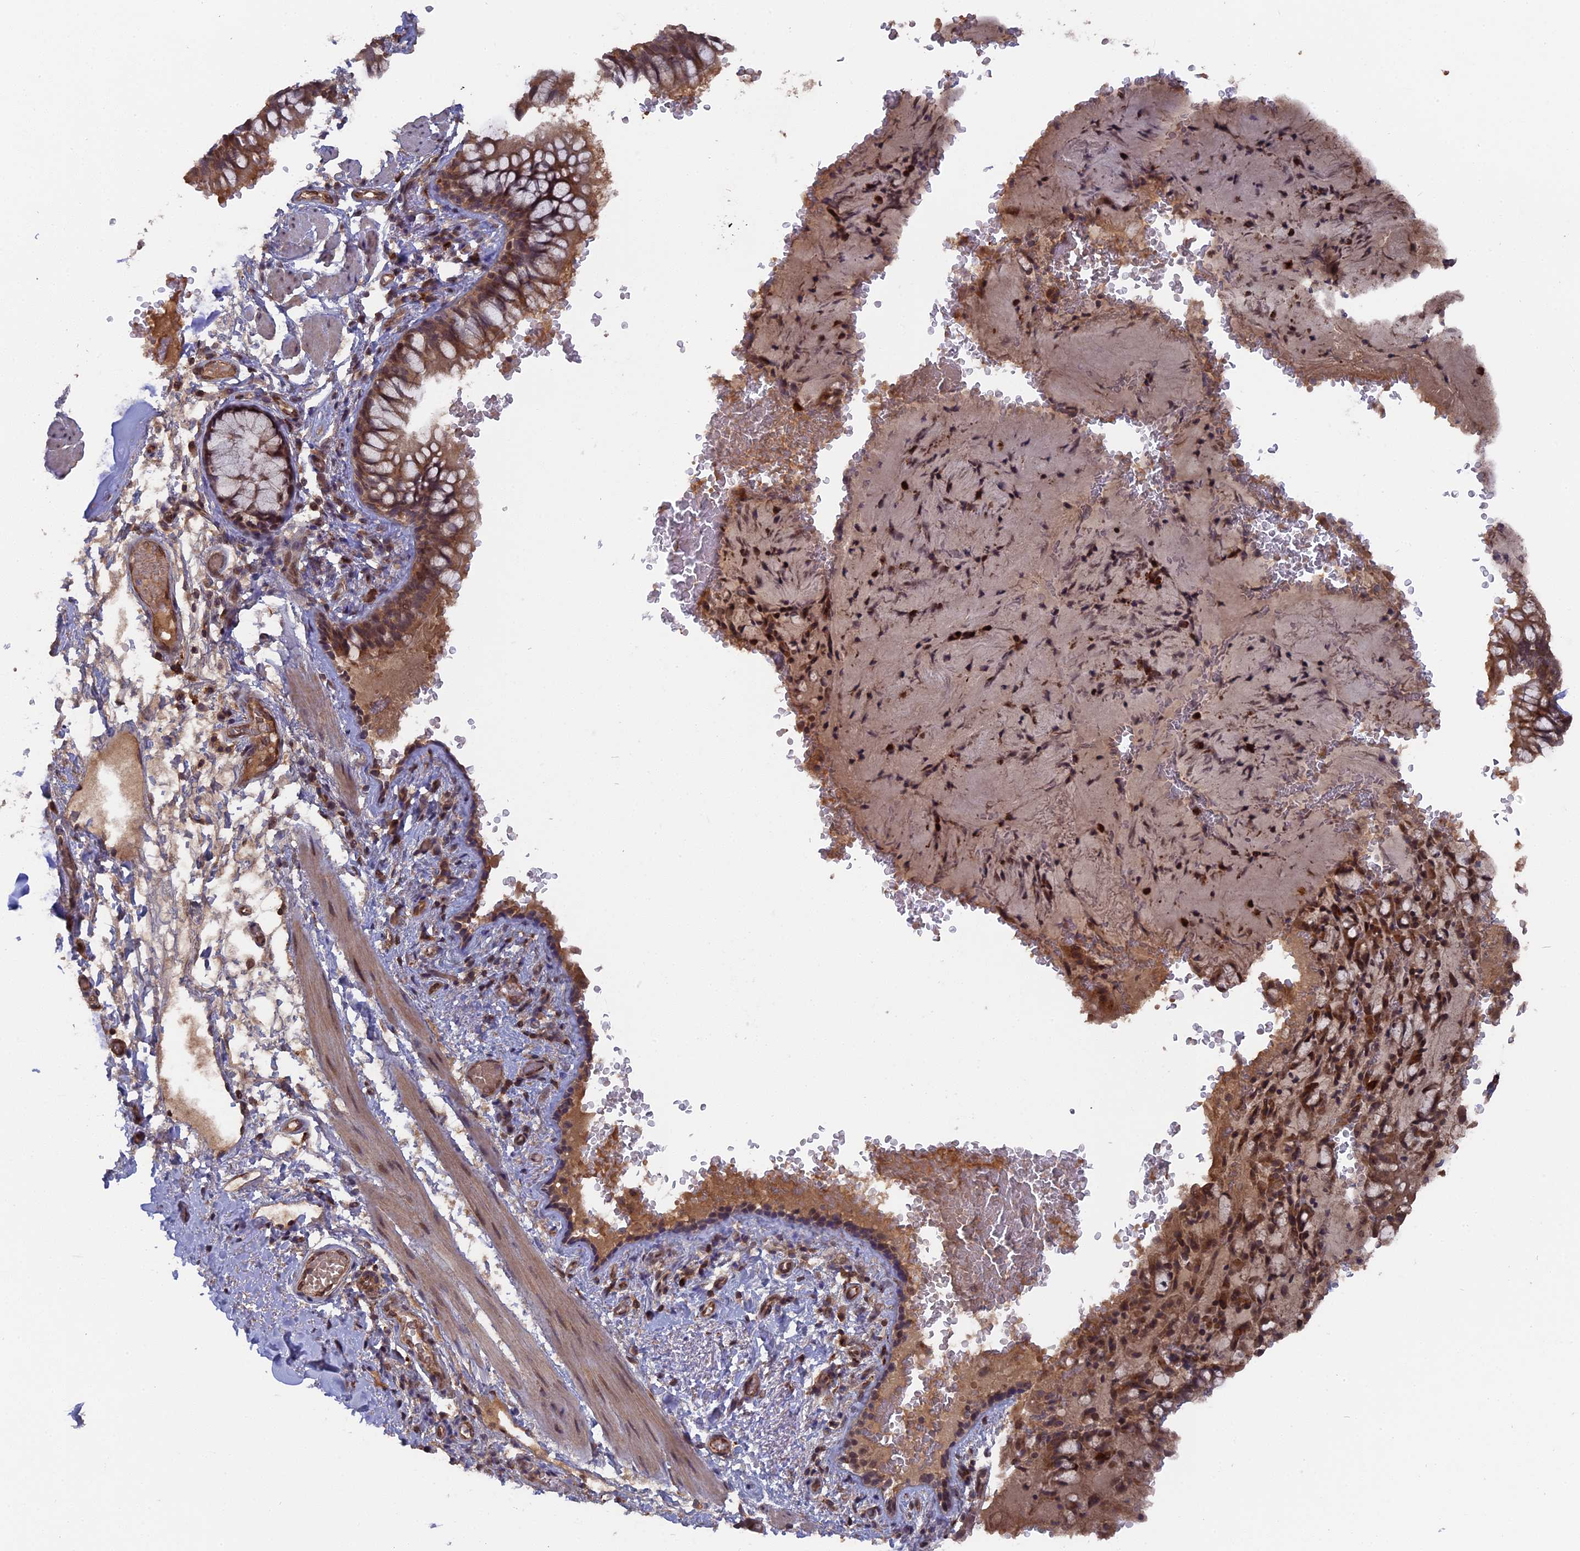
{"staining": {"intensity": "moderate", "quantity": ">75%", "location": "cytoplasmic/membranous,nuclear"}, "tissue": "bronchus", "cell_type": "Respiratory epithelial cells", "image_type": "normal", "snomed": [{"axis": "morphology", "description": "Normal tissue, NOS"}, {"axis": "topography", "description": "Cartilage tissue"}, {"axis": "topography", "description": "Bronchus"}], "caption": "A histopathology image of bronchus stained for a protein exhibits moderate cytoplasmic/membranous,nuclear brown staining in respiratory epithelial cells. (DAB IHC with brightfield microscopy, high magnification).", "gene": "TELO2", "patient": {"sex": "female", "age": 36}}